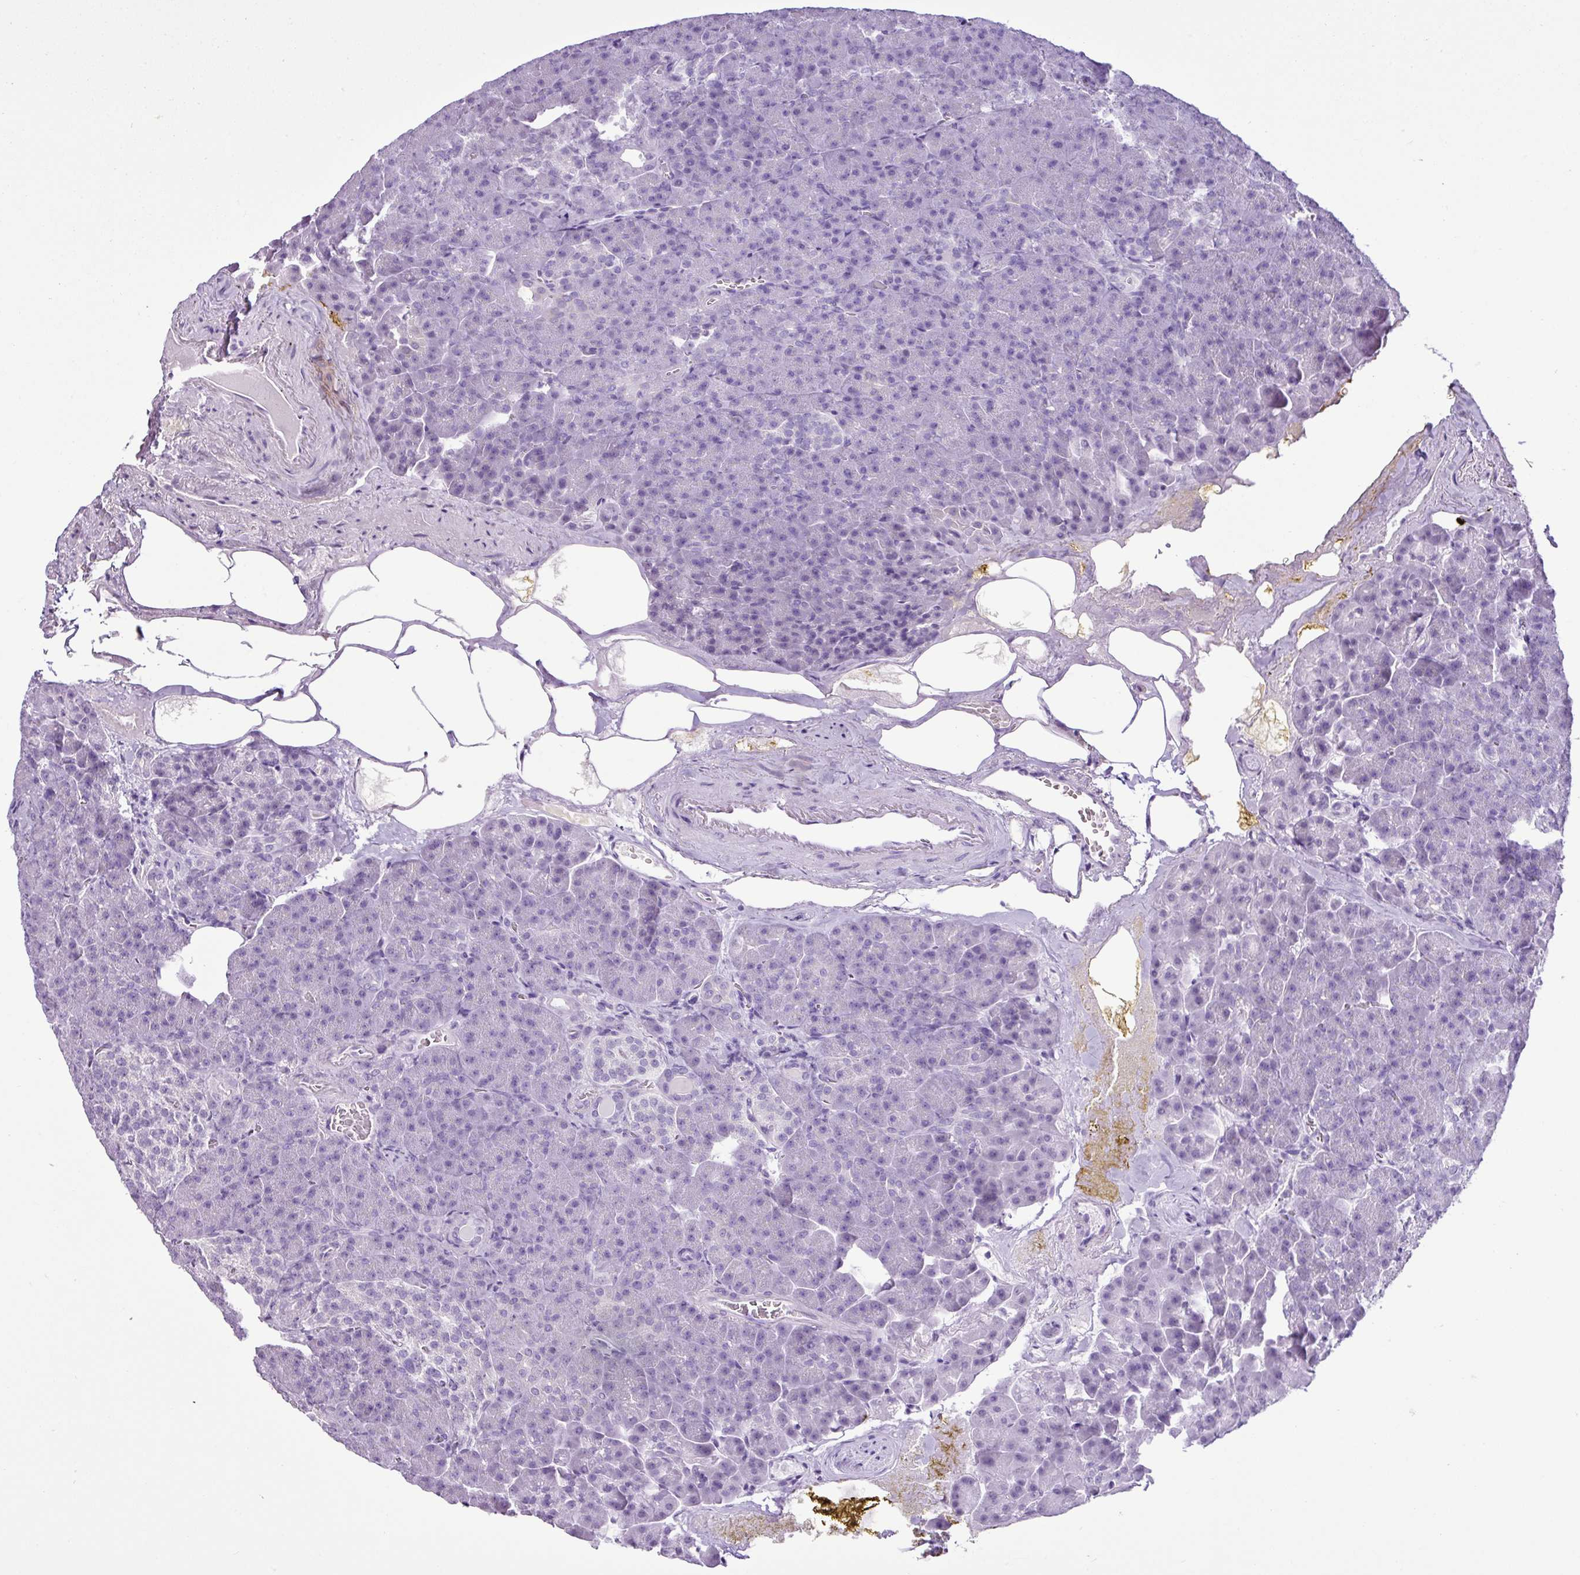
{"staining": {"intensity": "negative", "quantity": "none", "location": "none"}, "tissue": "pancreas", "cell_type": "Exocrine glandular cells", "image_type": "normal", "snomed": [{"axis": "morphology", "description": "Normal tissue, NOS"}, {"axis": "topography", "description": "Pancreas"}], "caption": "This is an immunohistochemistry histopathology image of normal pancreas. There is no staining in exocrine glandular cells.", "gene": "LILRB4", "patient": {"sex": "female", "age": 74}}